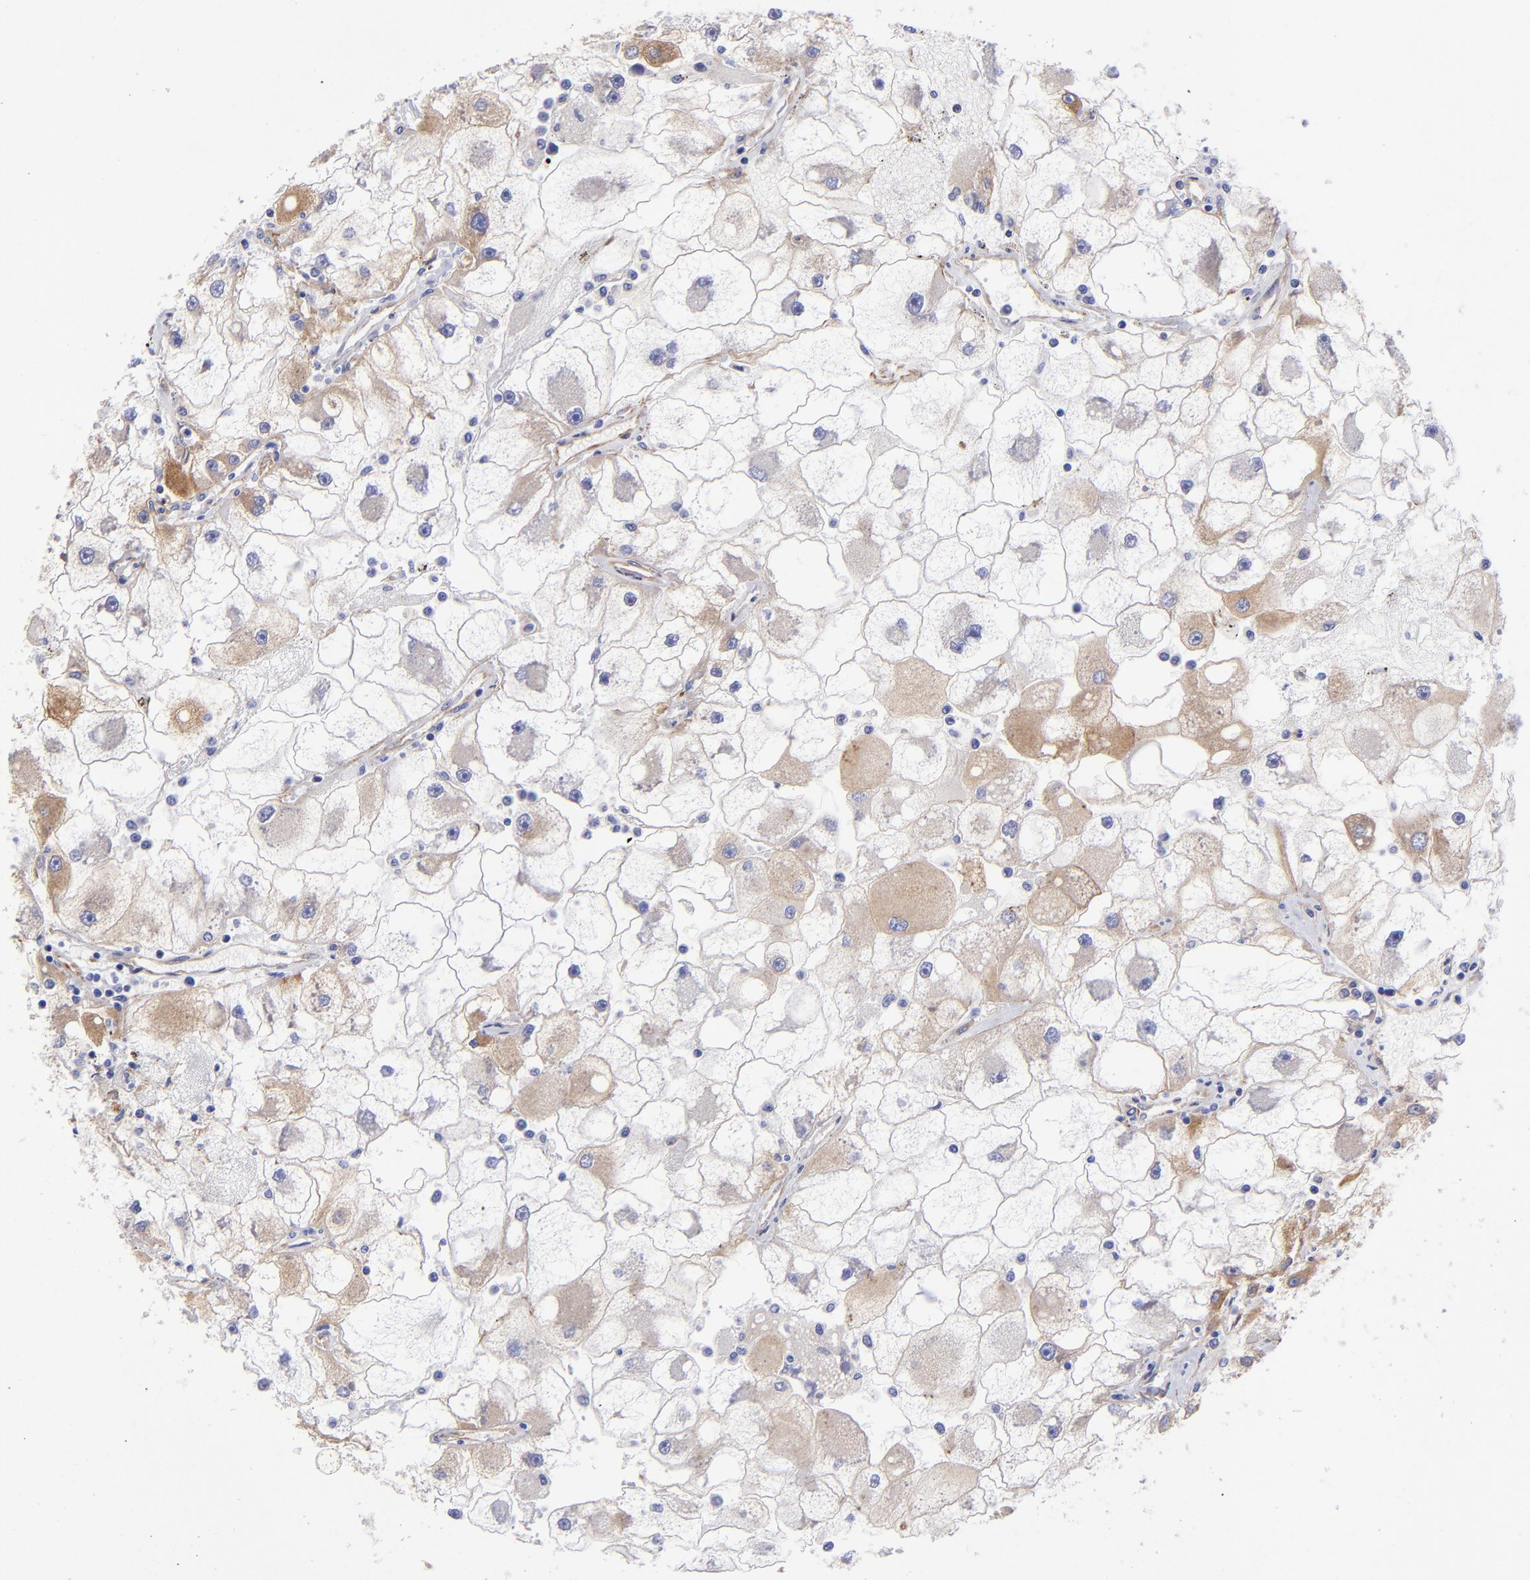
{"staining": {"intensity": "moderate", "quantity": "25%-75%", "location": "cytoplasmic/membranous"}, "tissue": "renal cancer", "cell_type": "Tumor cells", "image_type": "cancer", "snomed": [{"axis": "morphology", "description": "Adenocarcinoma, NOS"}, {"axis": "topography", "description": "Kidney"}], "caption": "This photomicrograph displays renal cancer (adenocarcinoma) stained with IHC to label a protein in brown. The cytoplasmic/membranous of tumor cells show moderate positivity for the protein. Nuclei are counter-stained blue.", "gene": "PPFIBP1", "patient": {"sex": "female", "age": 73}}